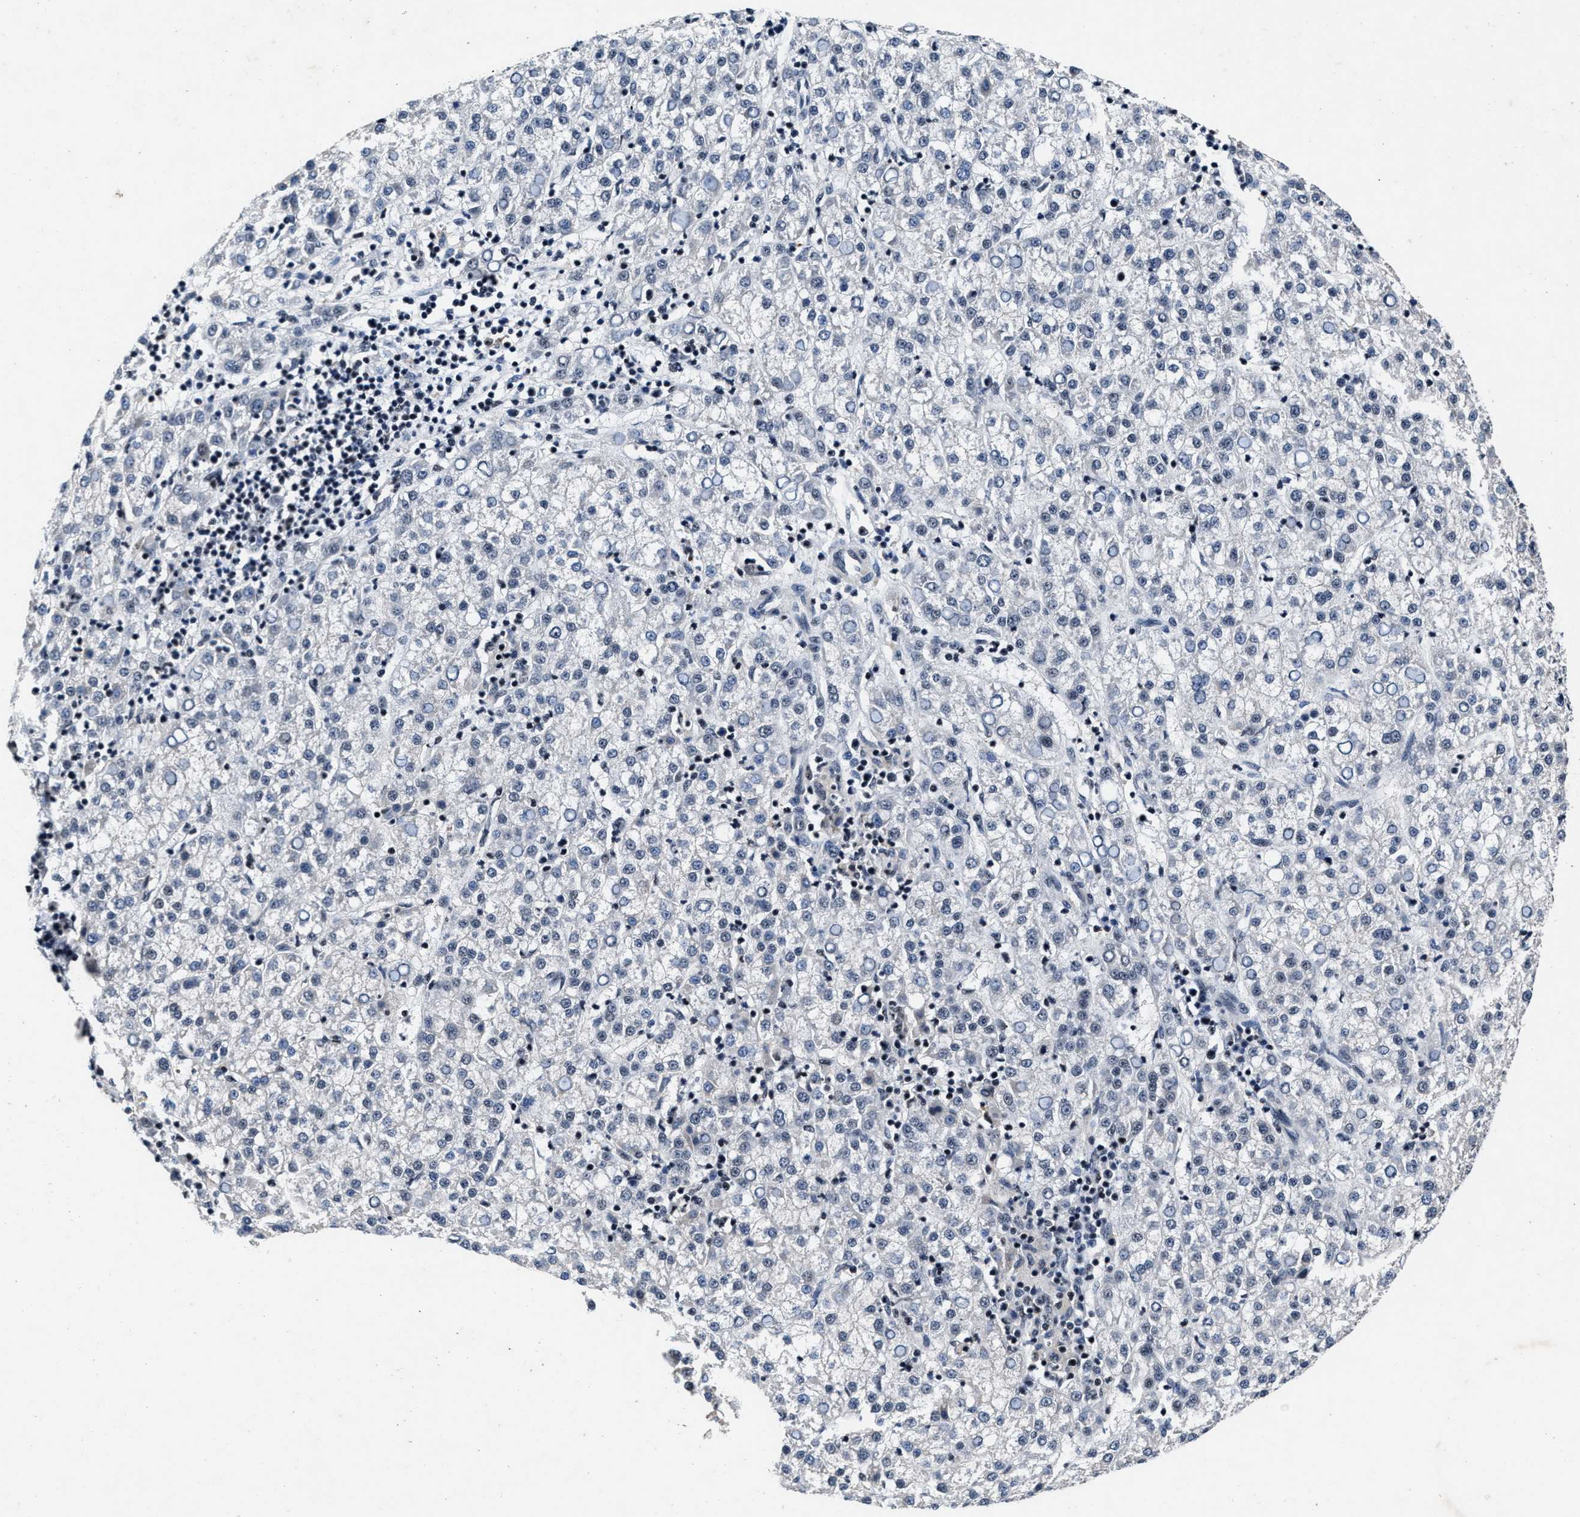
{"staining": {"intensity": "negative", "quantity": "none", "location": "none"}, "tissue": "liver cancer", "cell_type": "Tumor cells", "image_type": "cancer", "snomed": [{"axis": "morphology", "description": "Carcinoma, Hepatocellular, NOS"}, {"axis": "topography", "description": "Liver"}], "caption": "This photomicrograph is of liver cancer (hepatocellular carcinoma) stained with immunohistochemistry (IHC) to label a protein in brown with the nuclei are counter-stained blue. There is no expression in tumor cells.", "gene": "ZNF233", "patient": {"sex": "female", "age": 58}}